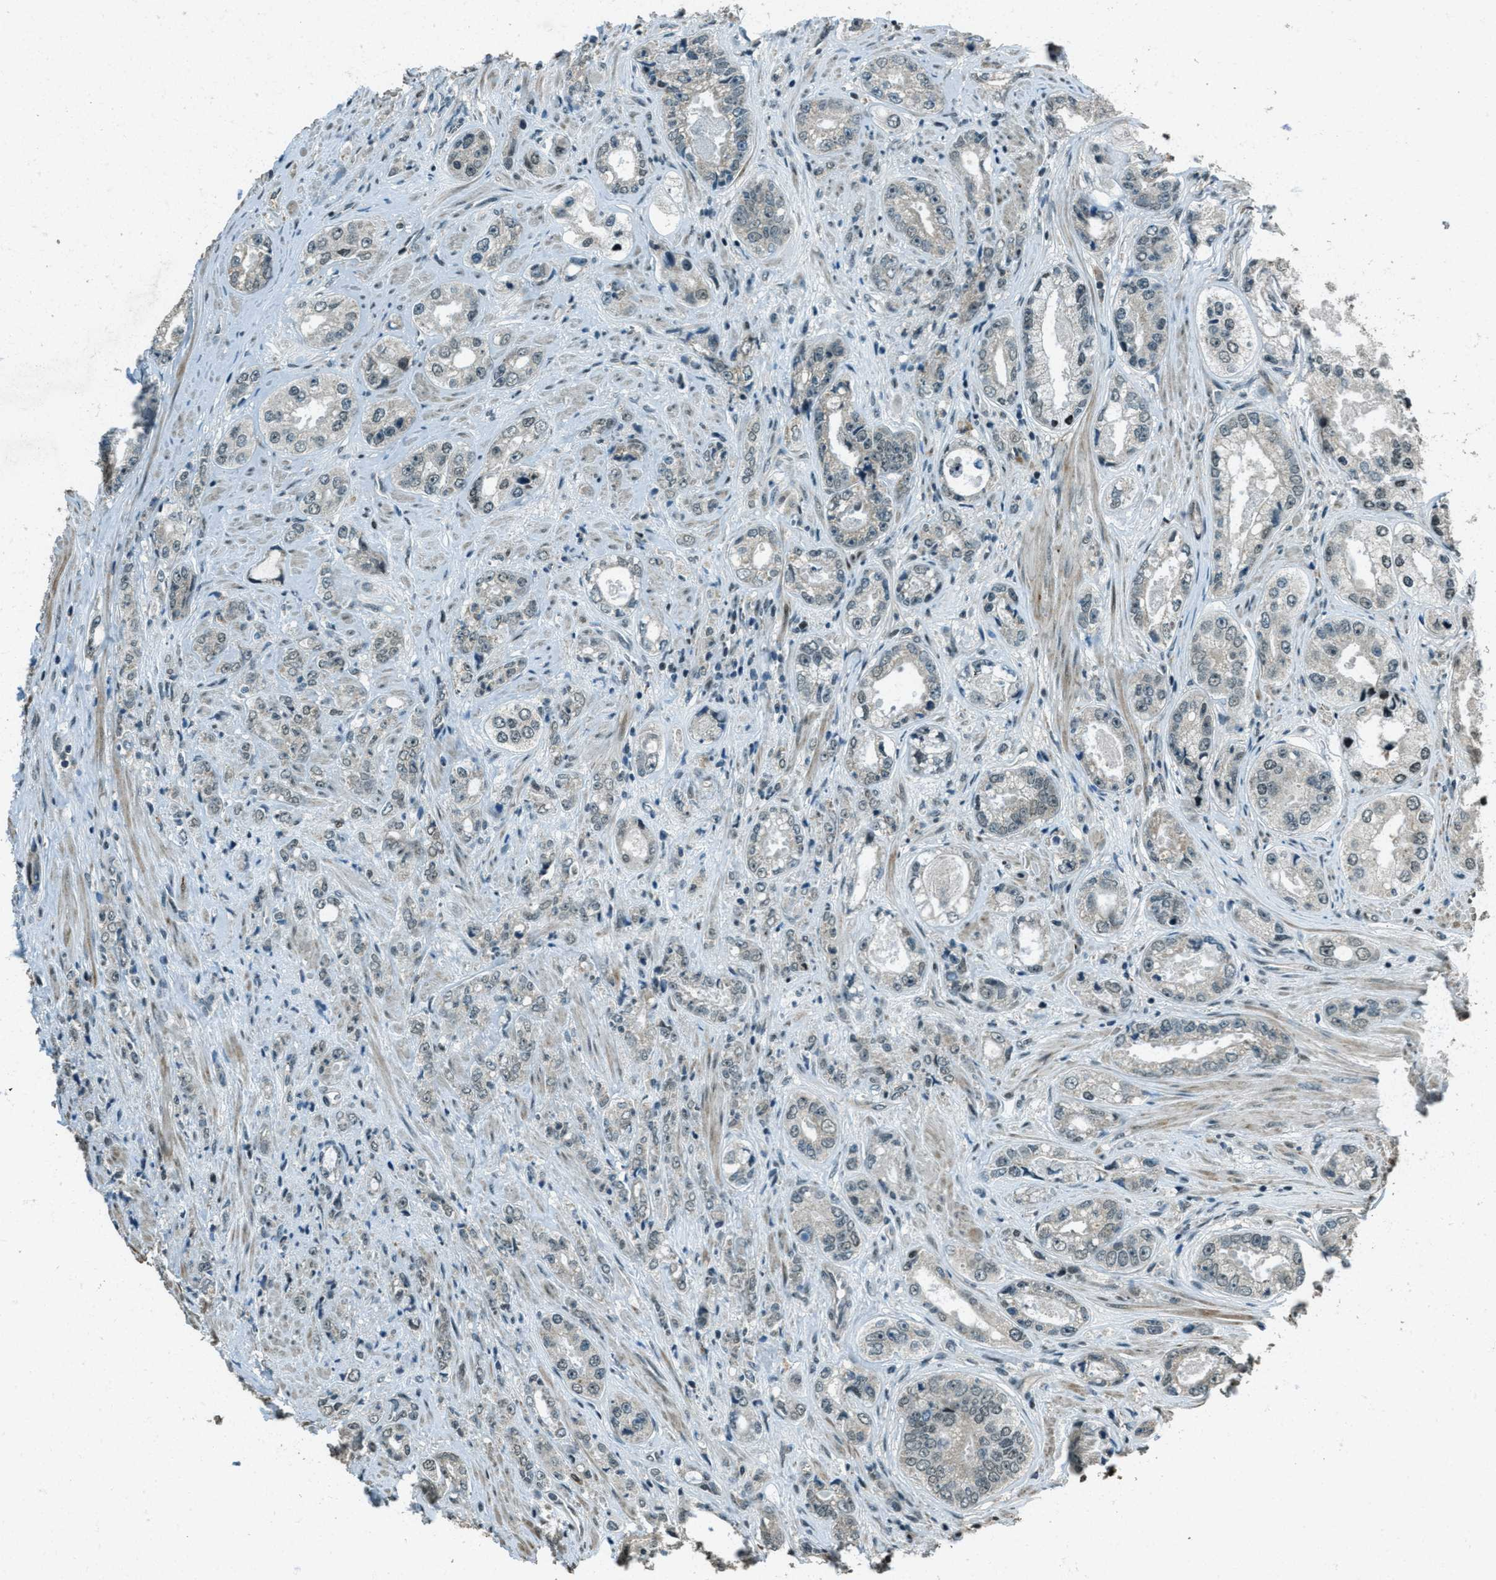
{"staining": {"intensity": "negative", "quantity": "none", "location": "none"}, "tissue": "prostate cancer", "cell_type": "Tumor cells", "image_type": "cancer", "snomed": [{"axis": "morphology", "description": "Adenocarcinoma, High grade"}, {"axis": "topography", "description": "Prostate"}], "caption": "This micrograph is of prostate high-grade adenocarcinoma stained with immunohistochemistry to label a protein in brown with the nuclei are counter-stained blue. There is no expression in tumor cells.", "gene": "TARDBP", "patient": {"sex": "male", "age": 61}}